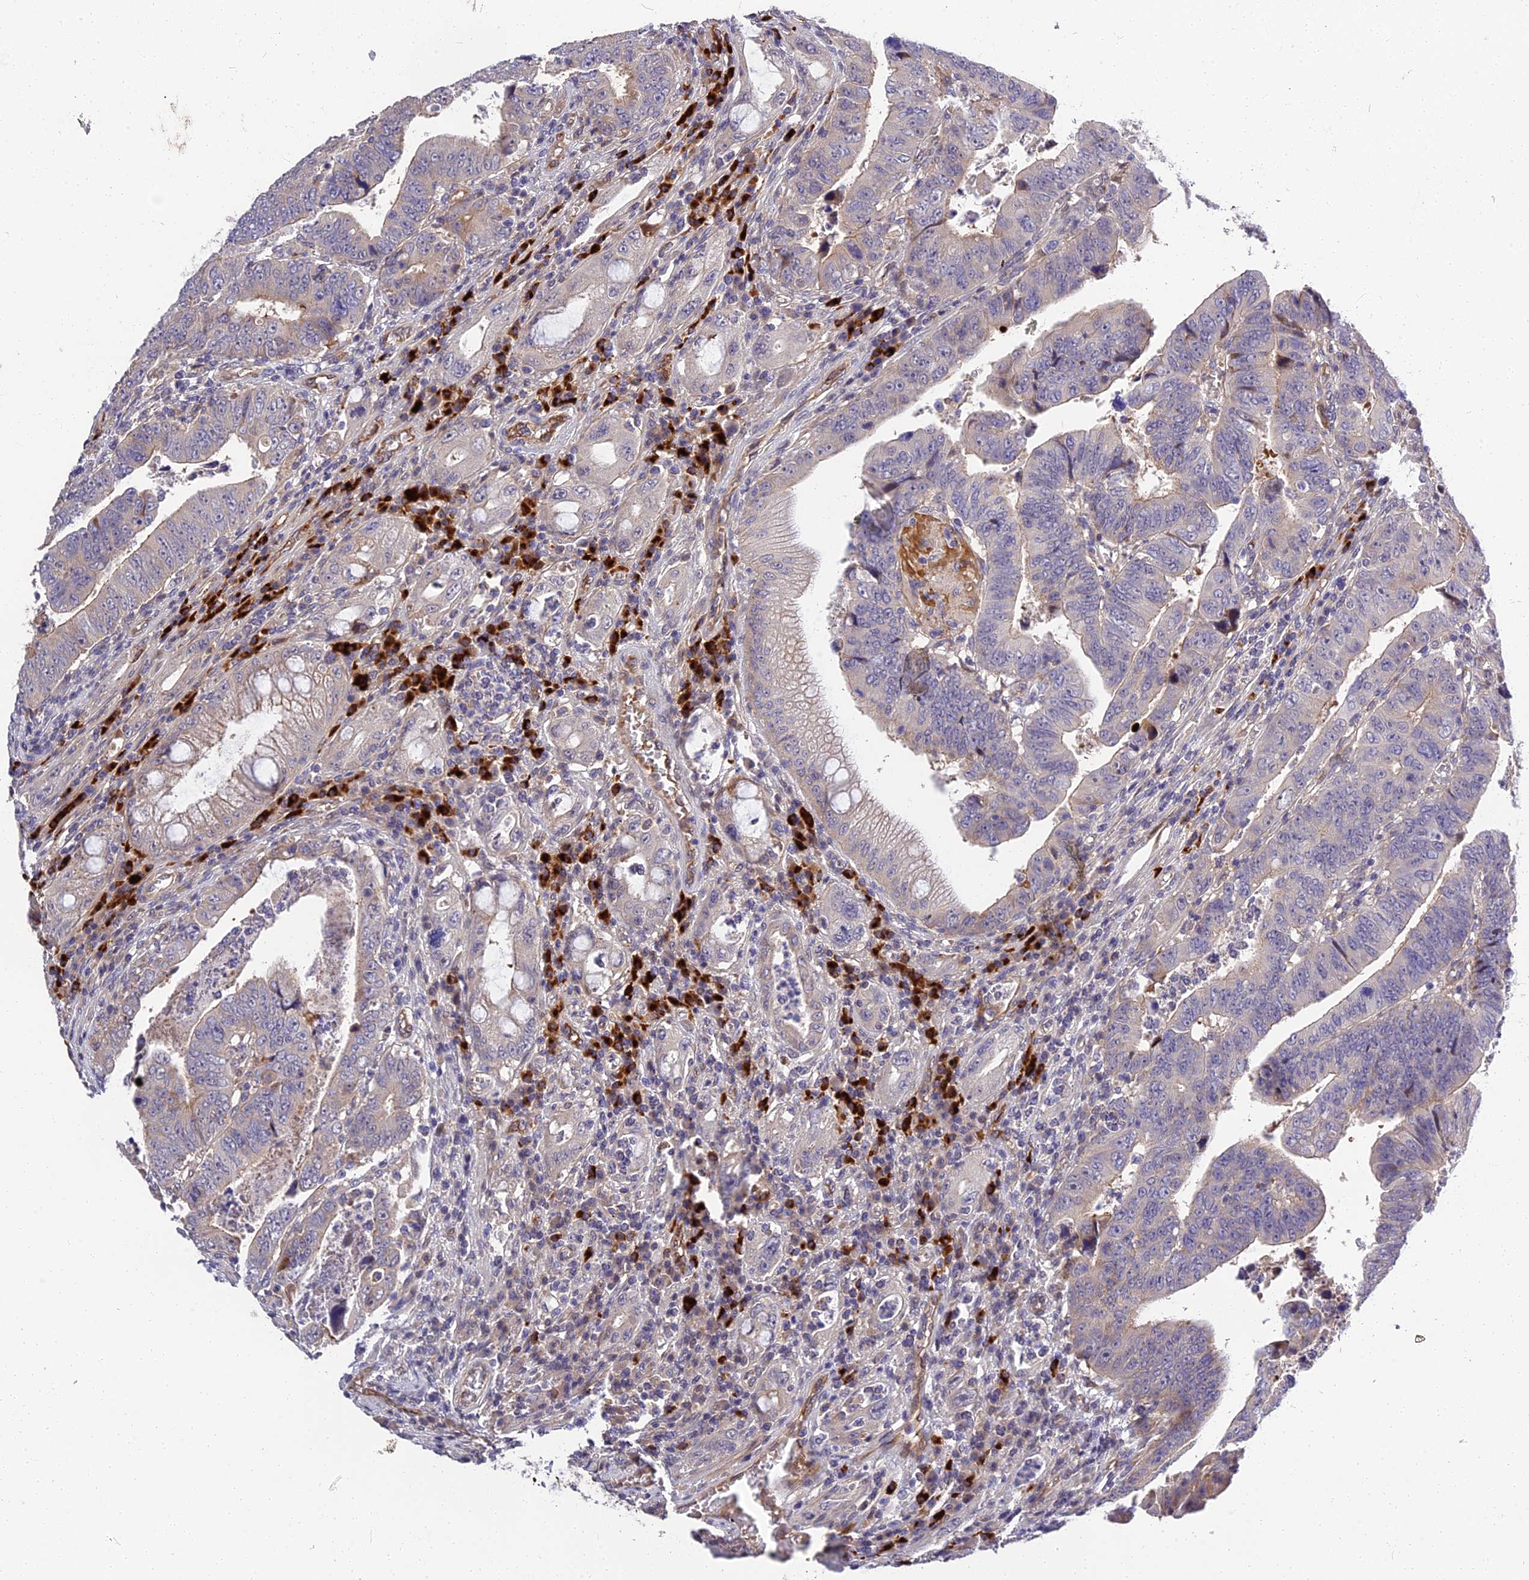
{"staining": {"intensity": "negative", "quantity": "none", "location": "none"}, "tissue": "colorectal cancer", "cell_type": "Tumor cells", "image_type": "cancer", "snomed": [{"axis": "morphology", "description": "Normal tissue, NOS"}, {"axis": "morphology", "description": "Adenocarcinoma, NOS"}, {"axis": "topography", "description": "Rectum"}], "caption": "There is no significant staining in tumor cells of adenocarcinoma (colorectal).", "gene": "MFSD2A", "patient": {"sex": "female", "age": 65}}